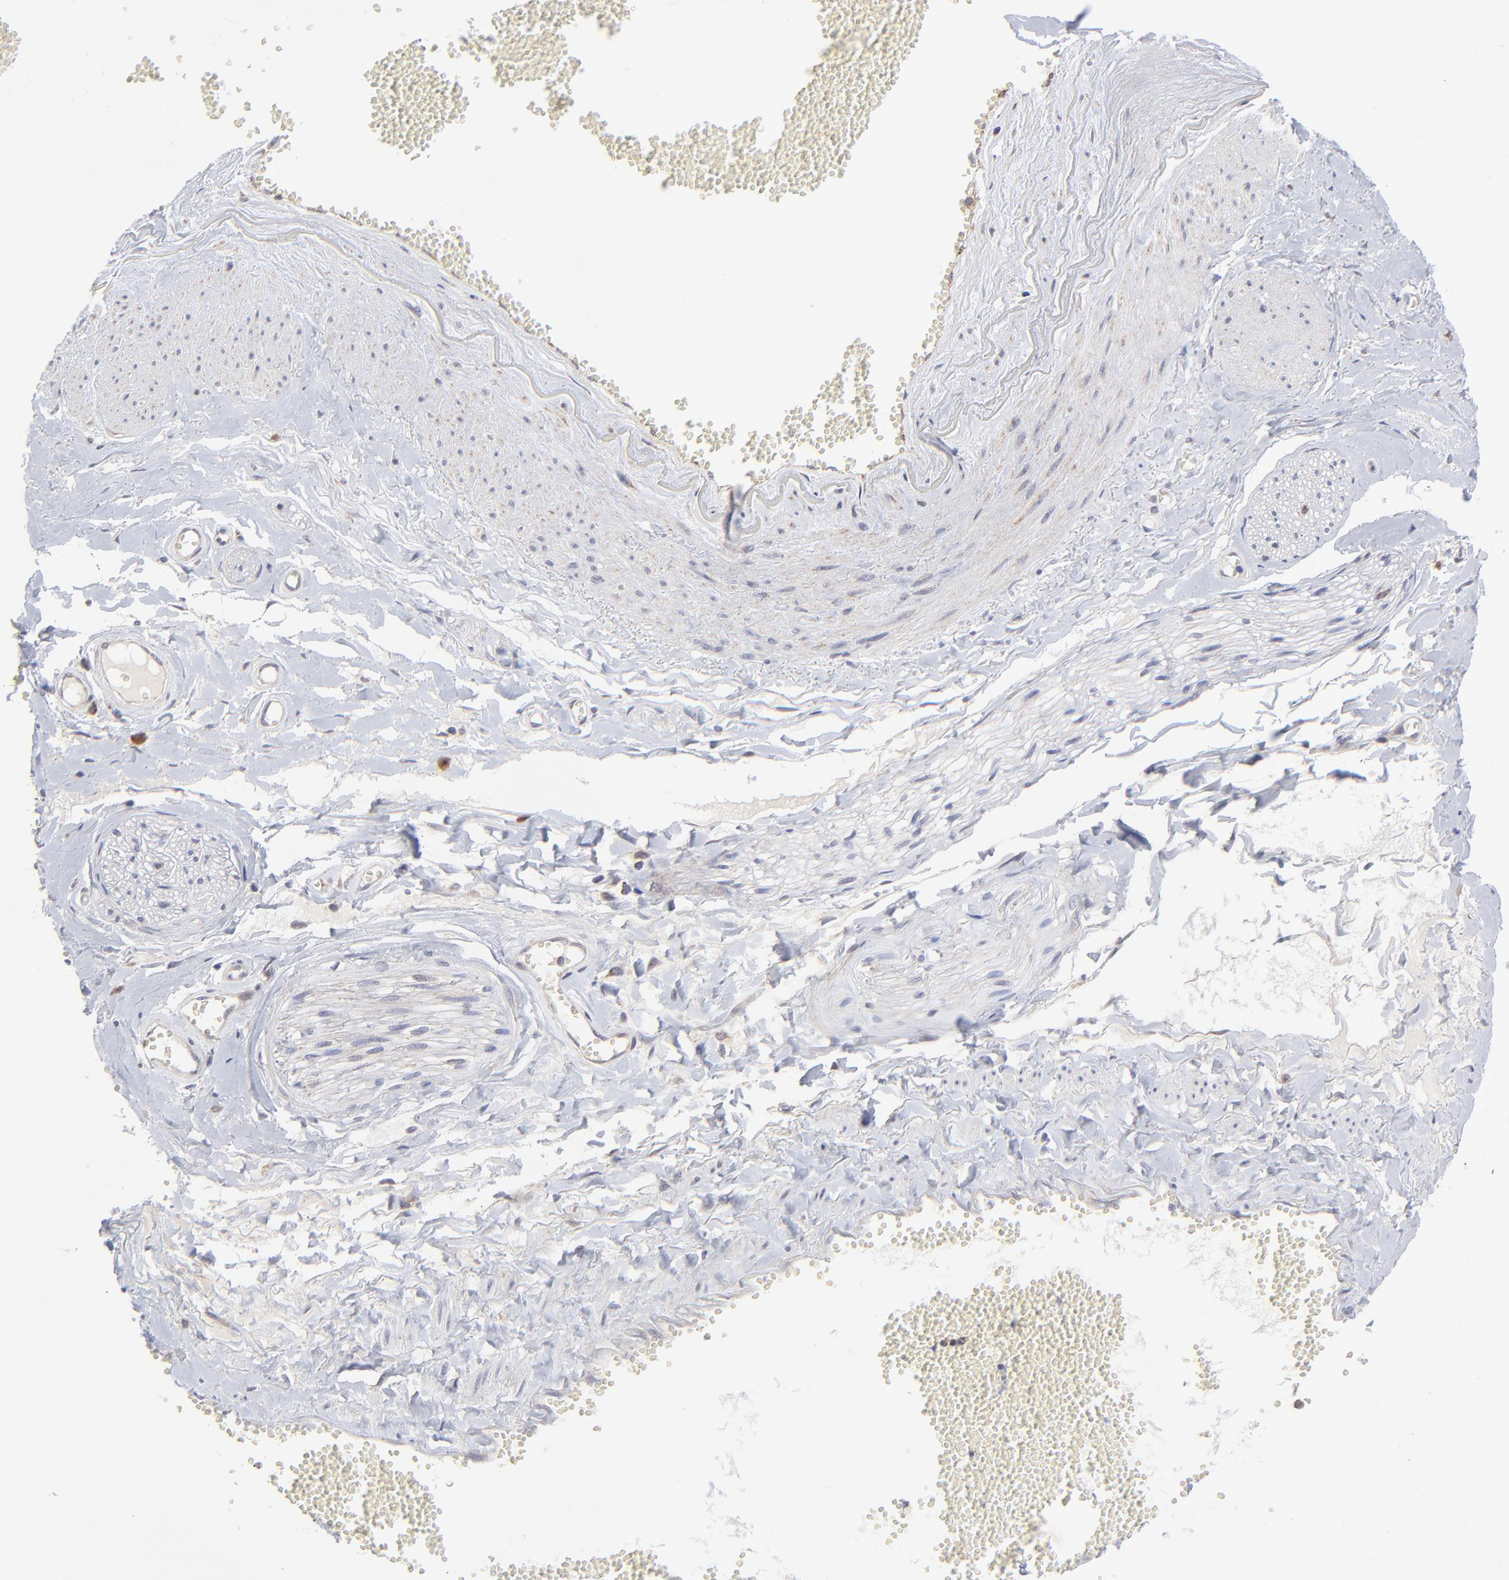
{"staining": {"intensity": "negative", "quantity": "none", "location": "none"}, "tissue": "adipose tissue", "cell_type": "Adipocytes", "image_type": "normal", "snomed": [{"axis": "morphology", "description": "Normal tissue, NOS"}, {"axis": "morphology", "description": "Inflammation, NOS"}, {"axis": "topography", "description": "Salivary gland"}, {"axis": "topography", "description": "Peripheral nerve tissue"}], "caption": "DAB (3,3'-diaminobenzidine) immunohistochemical staining of unremarkable human adipose tissue shows no significant staining in adipocytes. (DAB immunohistochemistry, high magnification).", "gene": "FBXL12", "patient": {"sex": "female", "age": 75}}